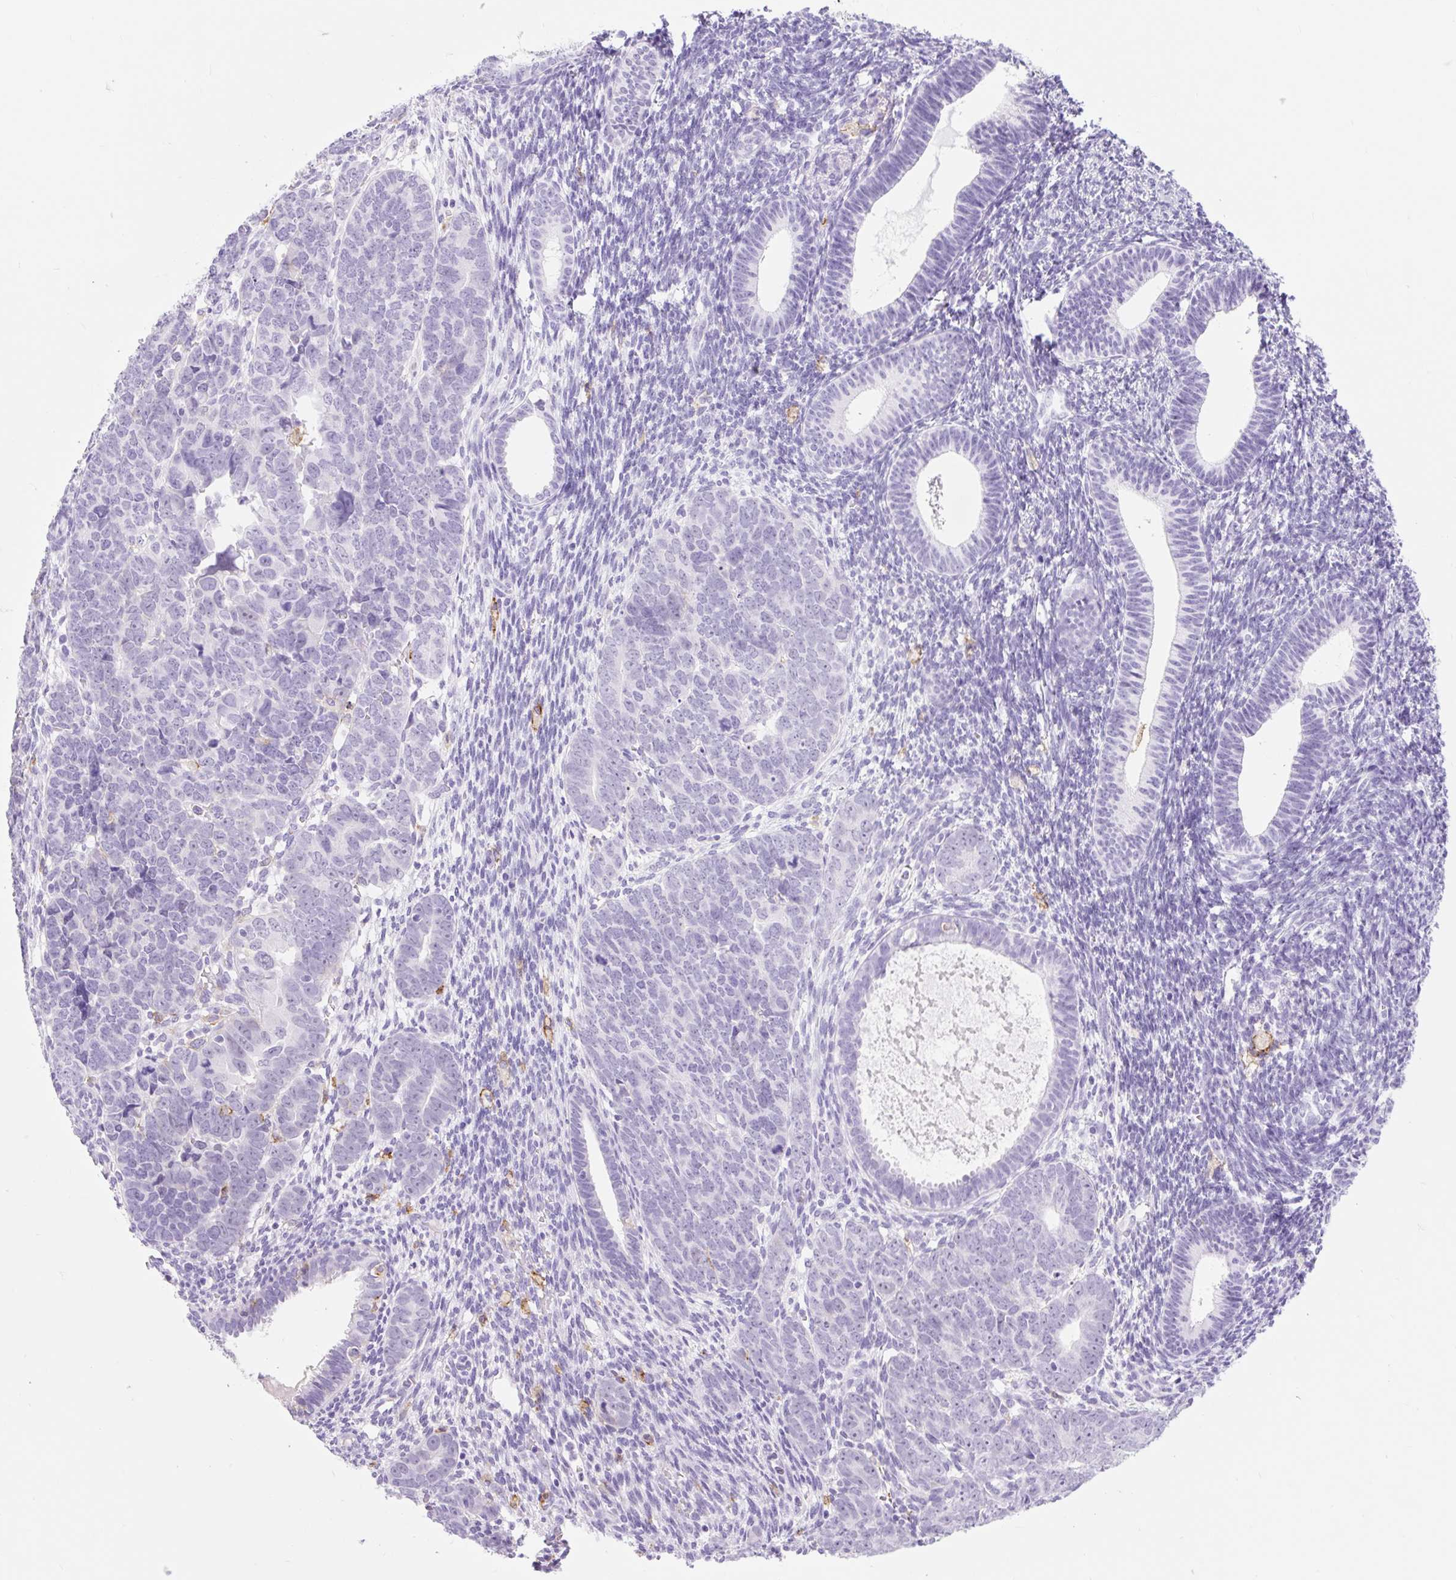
{"staining": {"intensity": "negative", "quantity": "none", "location": "none"}, "tissue": "endometrial cancer", "cell_type": "Tumor cells", "image_type": "cancer", "snomed": [{"axis": "morphology", "description": "Adenocarcinoma, NOS"}, {"axis": "topography", "description": "Endometrium"}], "caption": "This is a histopathology image of IHC staining of endometrial adenocarcinoma, which shows no positivity in tumor cells. (DAB IHC visualized using brightfield microscopy, high magnification).", "gene": "SIGLEC1", "patient": {"sex": "female", "age": 82}}